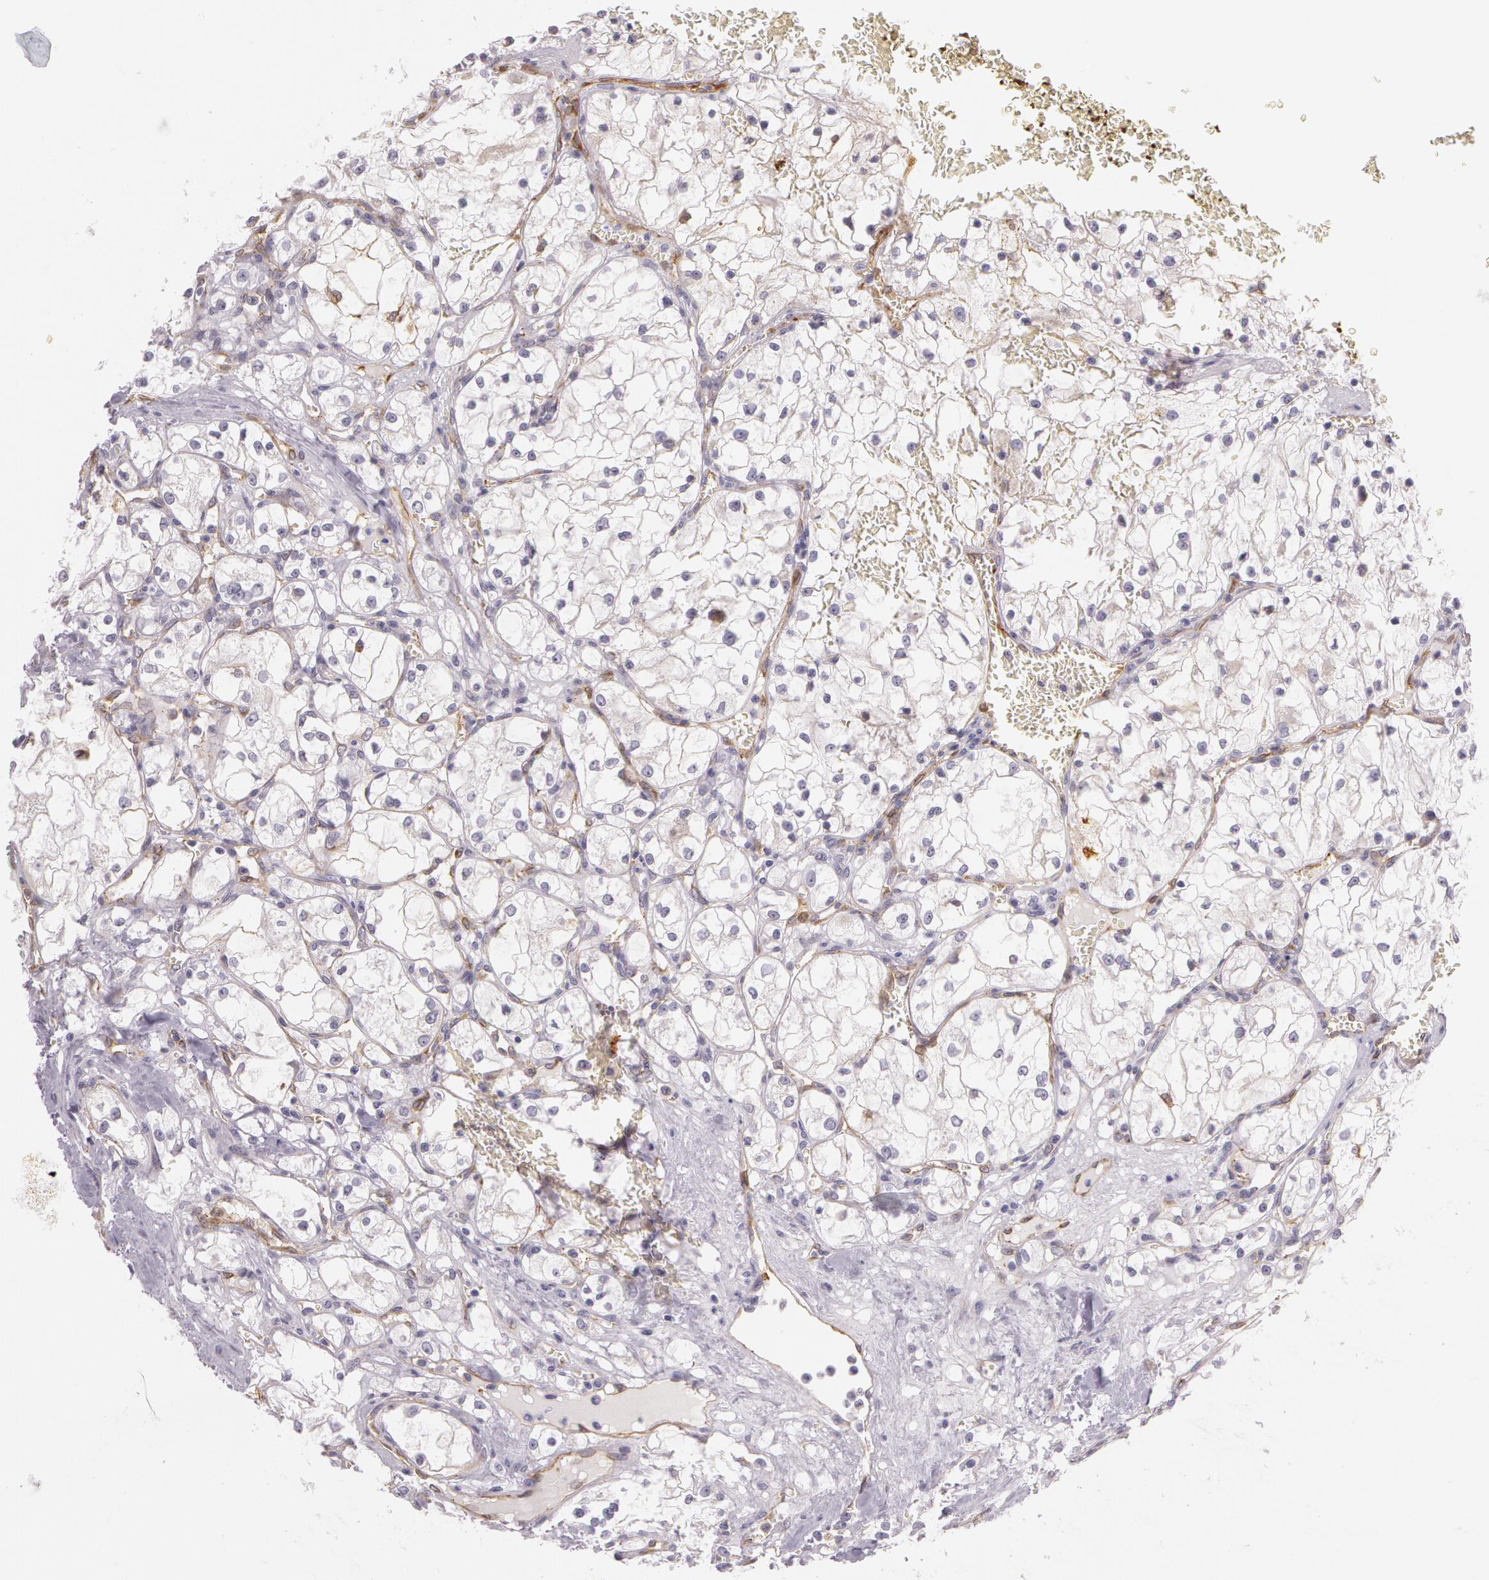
{"staining": {"intensity": "moderate", "quantity": "<25%", "location": "cytoplasmic/membranous"}, "tissue": "renal cancer", "cell_type": "Tumor cells", "image_type": "cancer", "snomed": [{"axis": "morphology", "description": "Adenocarcinoma, NOS"}, {"axis": "topography", "description": "Kidney"}], "caption": "This image demonstrates immunohistochemistry staining of renal cancer, with low moderate cytoplasmic/membranous staining in about <25% of tumor cells.", "gene": "APP", "patient": {"sex": "male", "age": 61}}